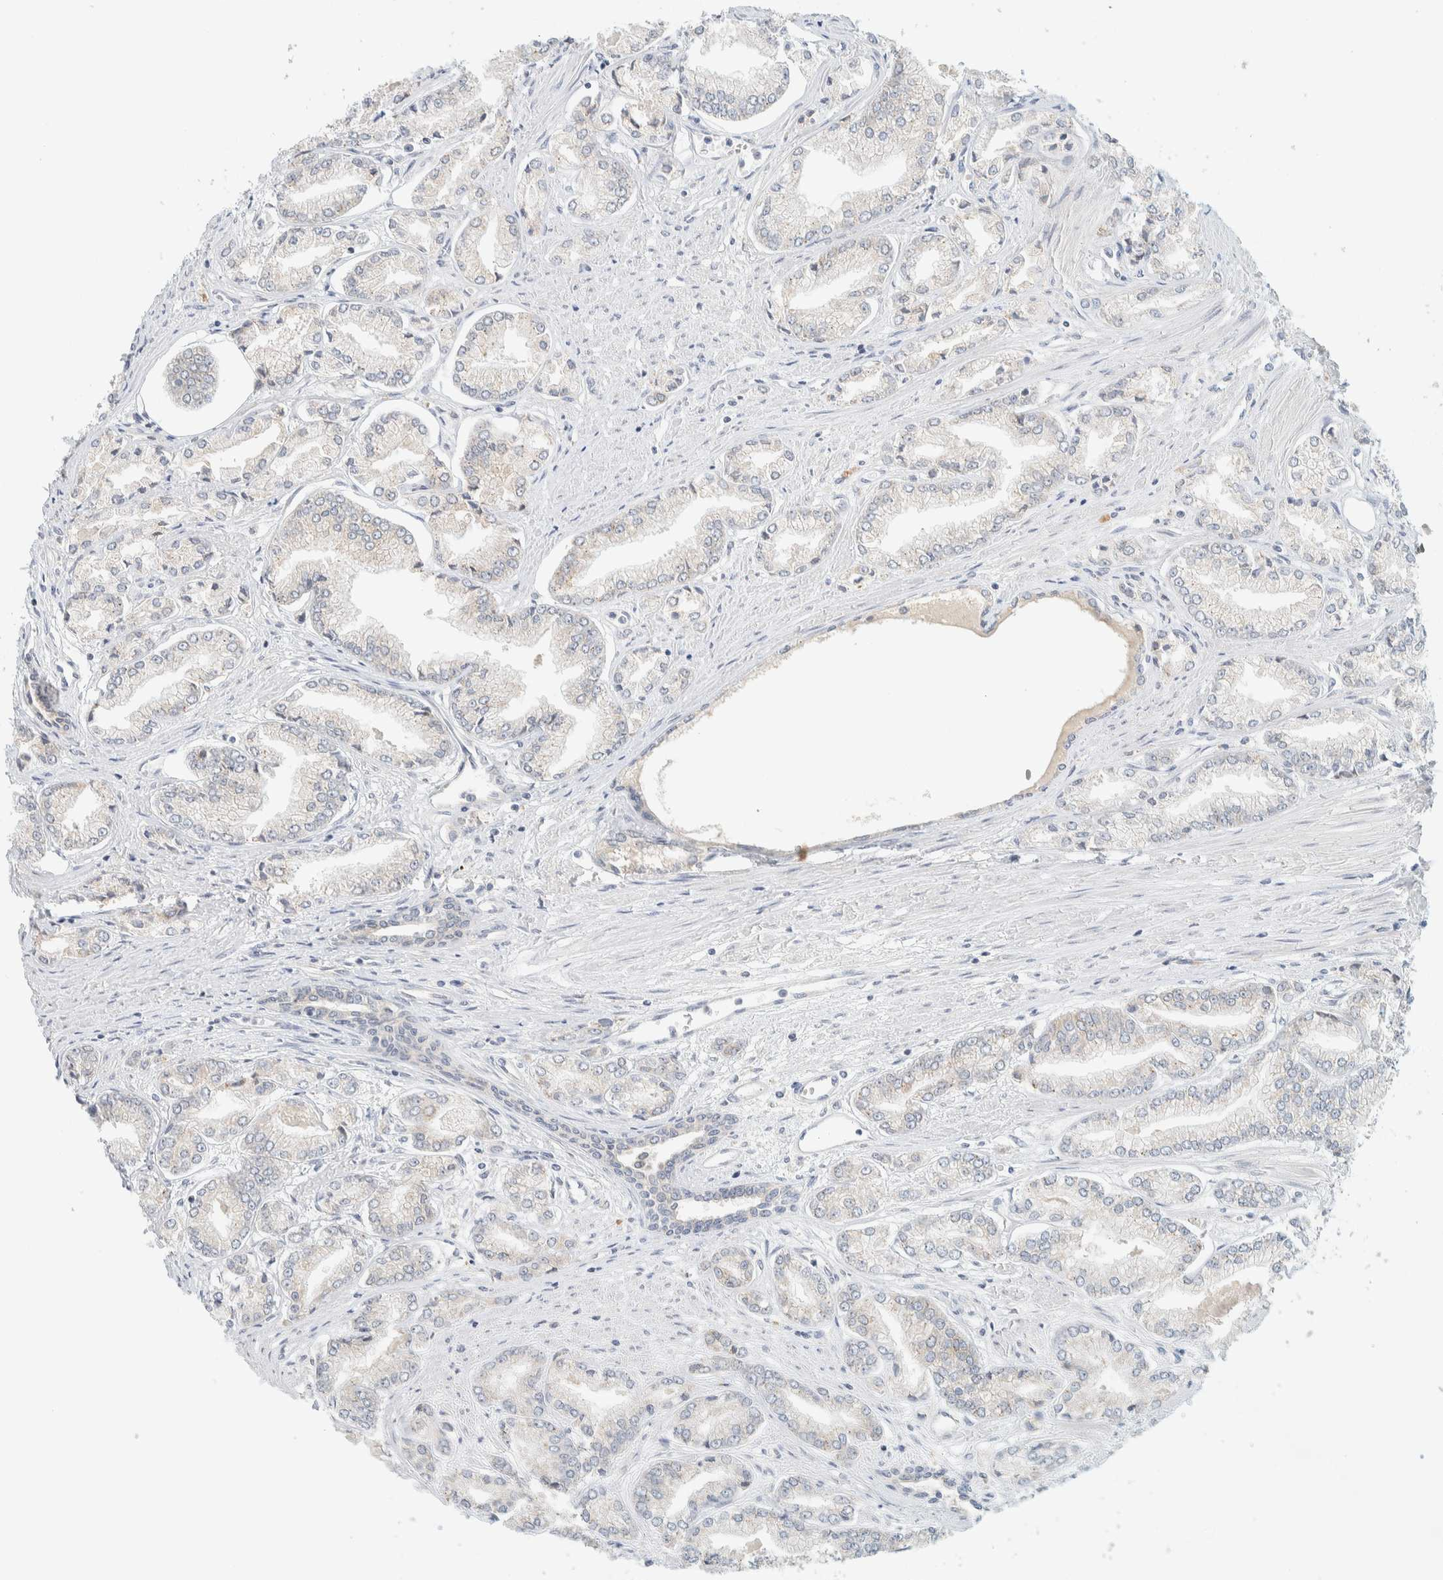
{"staining": {"intensity": "negative", "quantity": "none", "location": "none"}, "tissue": "prostate cancer", "cell_type": "Tumor cells", "image_type": "cancer", "snomed": [{"axis": "morphology", "description": "Adenocarcinoma, Low grade"}, {"axis": "topography", "description": "Prostate"}], "caption": "A histopathology image of human prostate low-grade adenocarcinoma is negative for staining in tumor cells. The staining was performed using DAB to visualize the protein expression in brown, while the nuclei were stained in blue with hematoxylin (Magnification: 20x).", "gene": "SUMF2", "patient": {"sex": "male", "age": 52}}